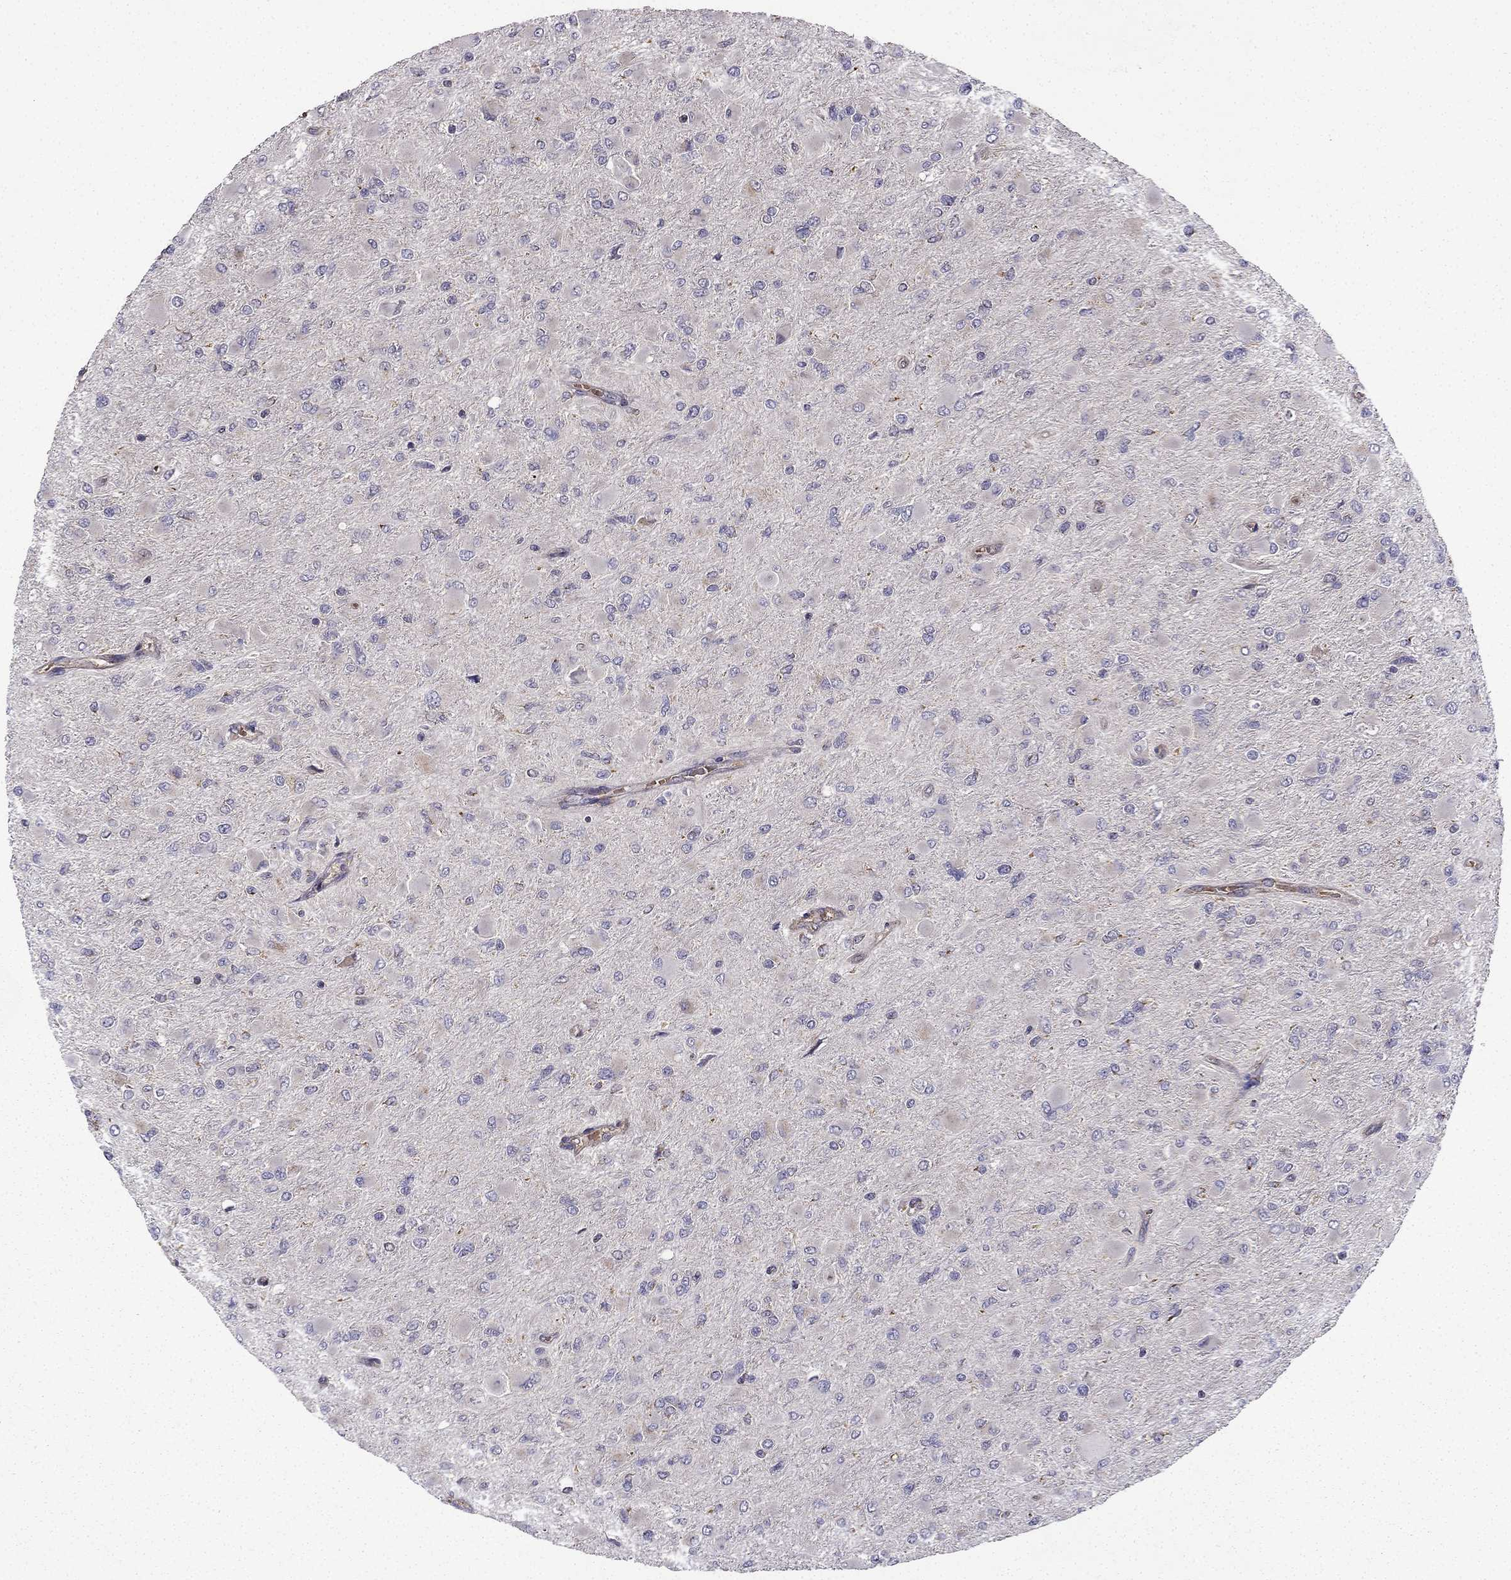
{"staining": {"intensity": "negative", "quantity": "none", "location": "none"}, "tissue": "glioma", "cell_type": "Tumor cells", "image_type": "cancer", "snomed": [{"axis": "morphology", "description": "Glioma, malignant, High grade"}, {"axis": "topography", "description": "Cerebral cortex"}], "caption": "Immunohistochemical staining of malignant glioma (high-grade) displays no significant staining in tumor cells. Nuclei are stained in blue.", "gene": "B4GALT7", "patient": {"sex": "female", "age": 36}}